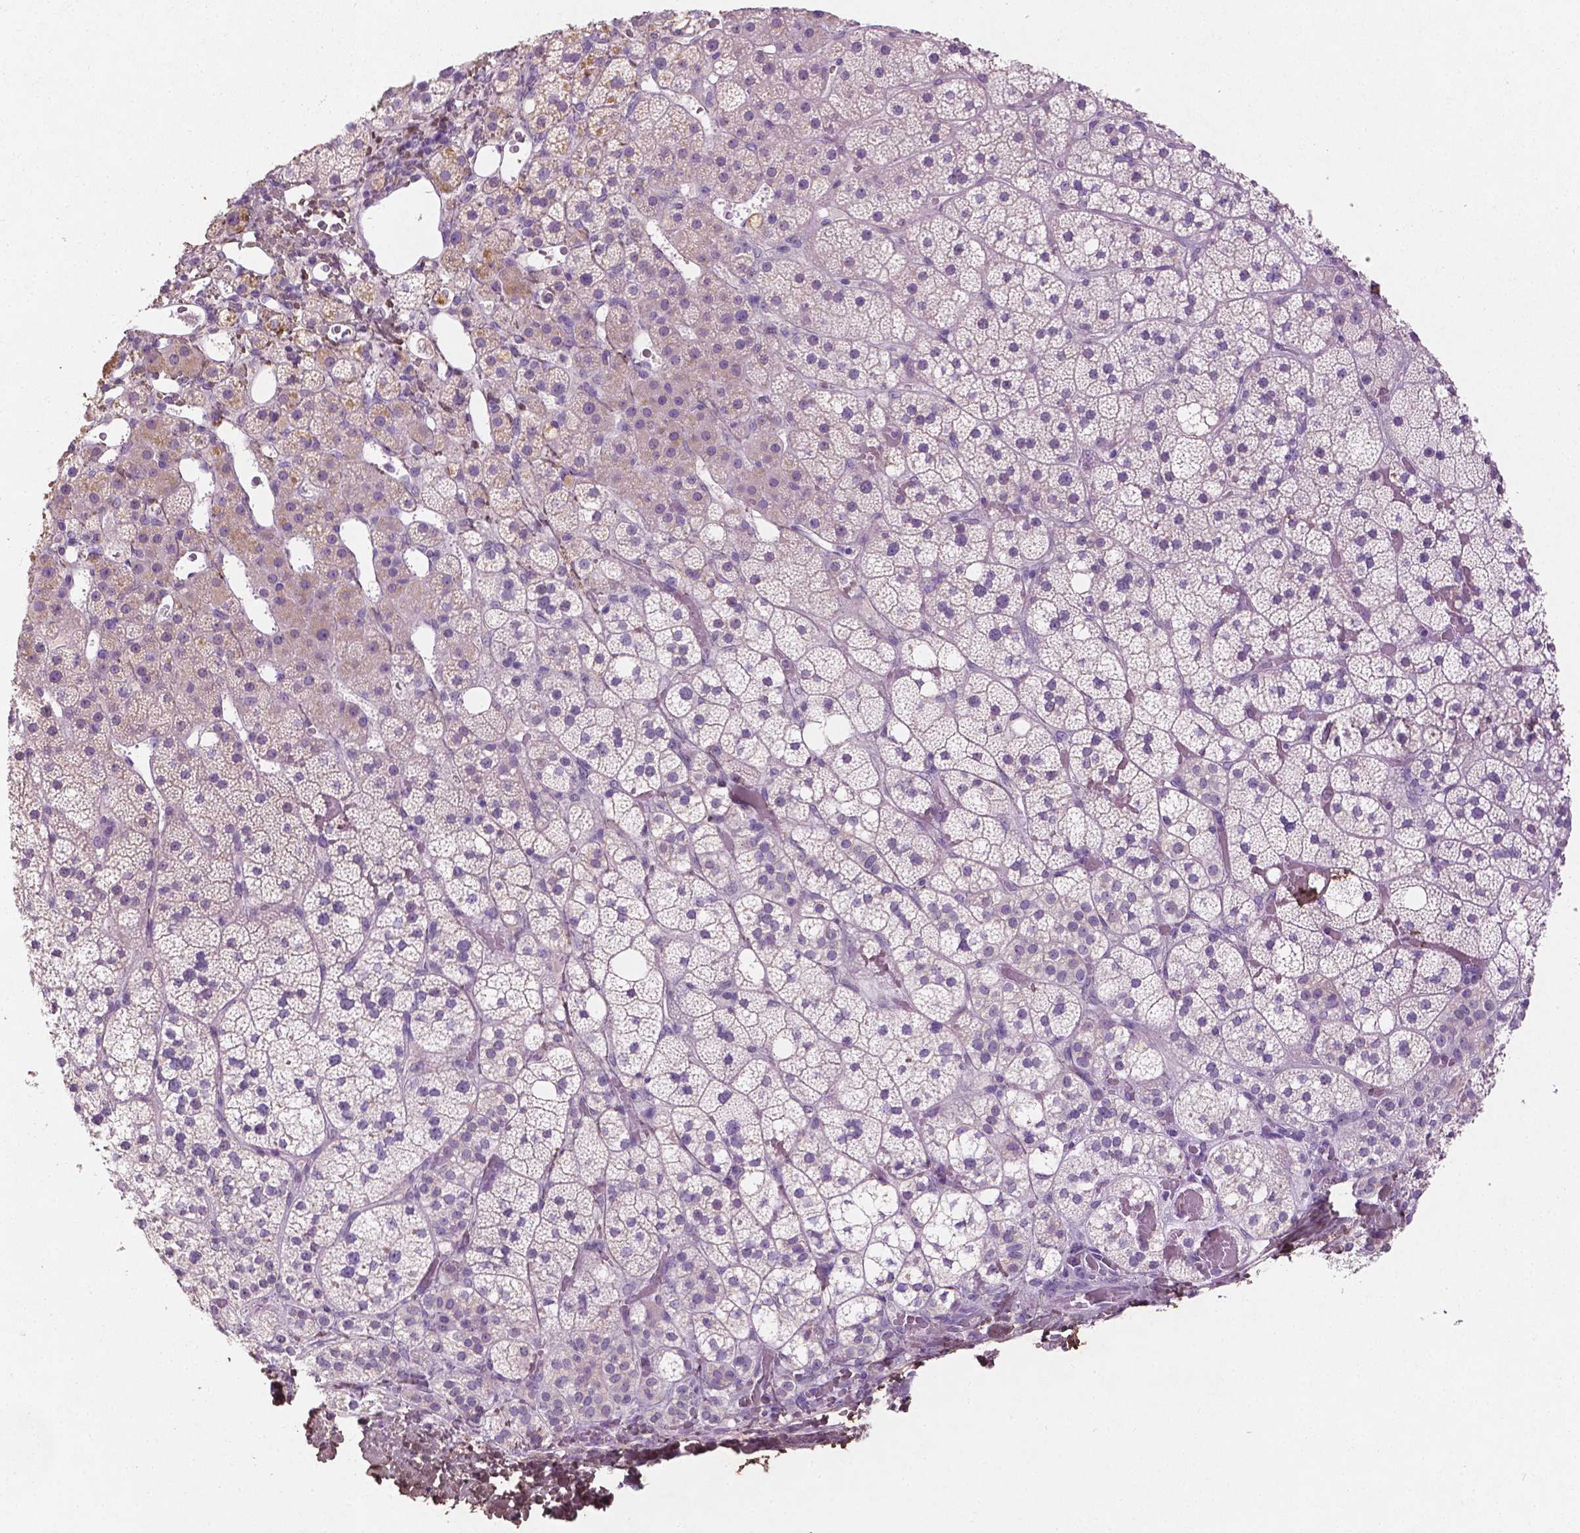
{"staining": {"intensity": "negative", "quantity": "none", "location": "none"}, "tissue": "adrenal gland", "cell_type": "Glandular cells", "image_type": "normal", "snomed": [{"axis": "morphology", "description": "Normal tissue, NOS"}, {"axis": "topography", "description": "Adrenal gland"}], "caption": "Immunohistochemical staining of unremarkable human adrenal gland exhibits no significant staining in glandular cells. (DAB (3,3'-diaminobenzidine) immunohistochemistry, high magnification).", "gene": "DLG2", "patient": {"sex": "male", "age": 53}}